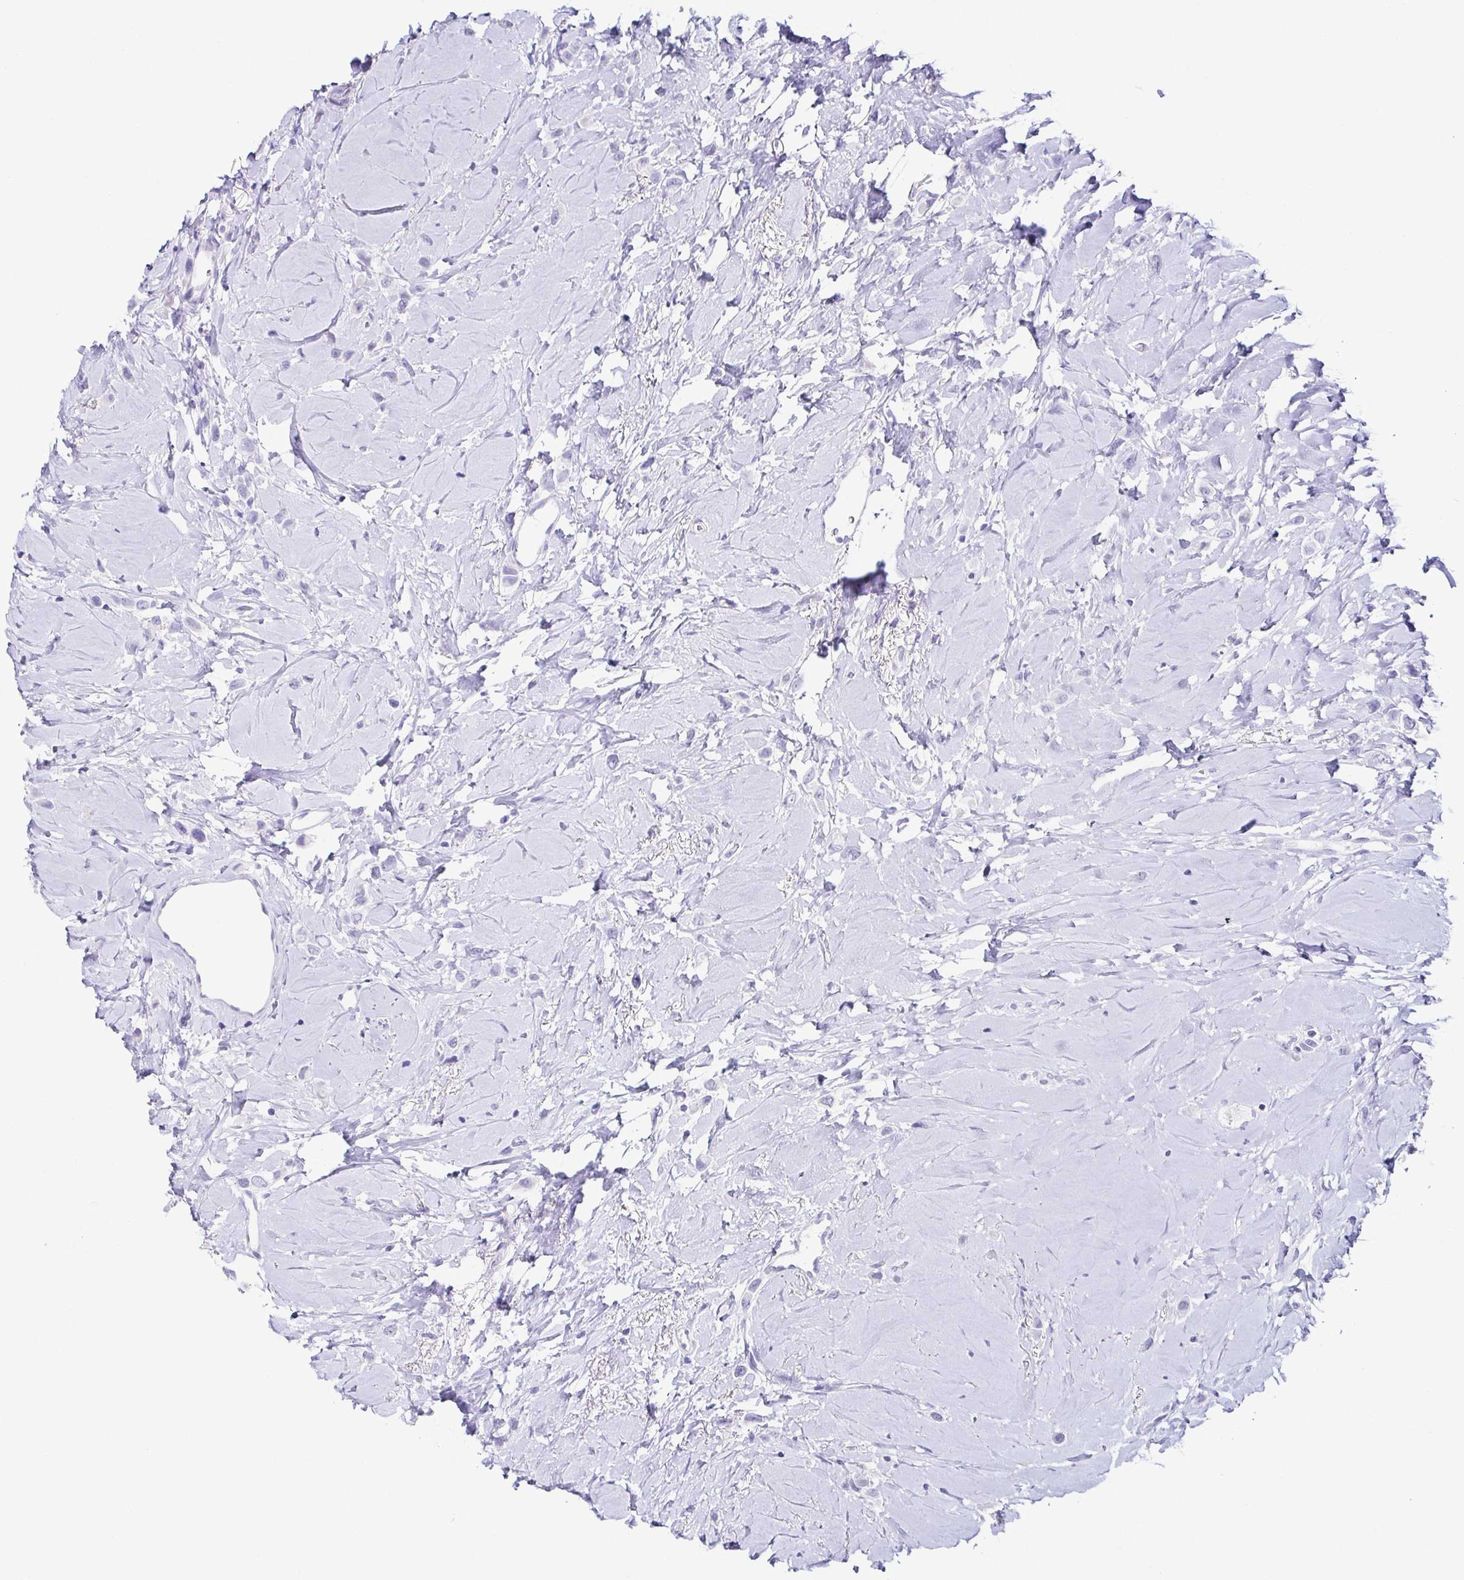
{"staining": {"intensity": "negative", "quantity": "none", "location": "none"}, "tissue": "breast cancer", "cell_type": "Tumor cells", "image_type": "cancer", "snomed": [{"axis": "morphology", "description": "Lobular carcinoma"}, {"axis": "topography", "description": "Breast"}], "caption": "DAB (3,3'-diaminobenzidine) immunohistochemical staining of breast cancer (lobular carcinoma) shows no significant staining in tumor cells. (Stains: DAB immunohistochemistry (IHC) with hematoxylin counter stain, Microscopy: brightfield microscopy at high magnification).", "gene": "TNNT2", "patient": {"sex": "female", "age": 66}}